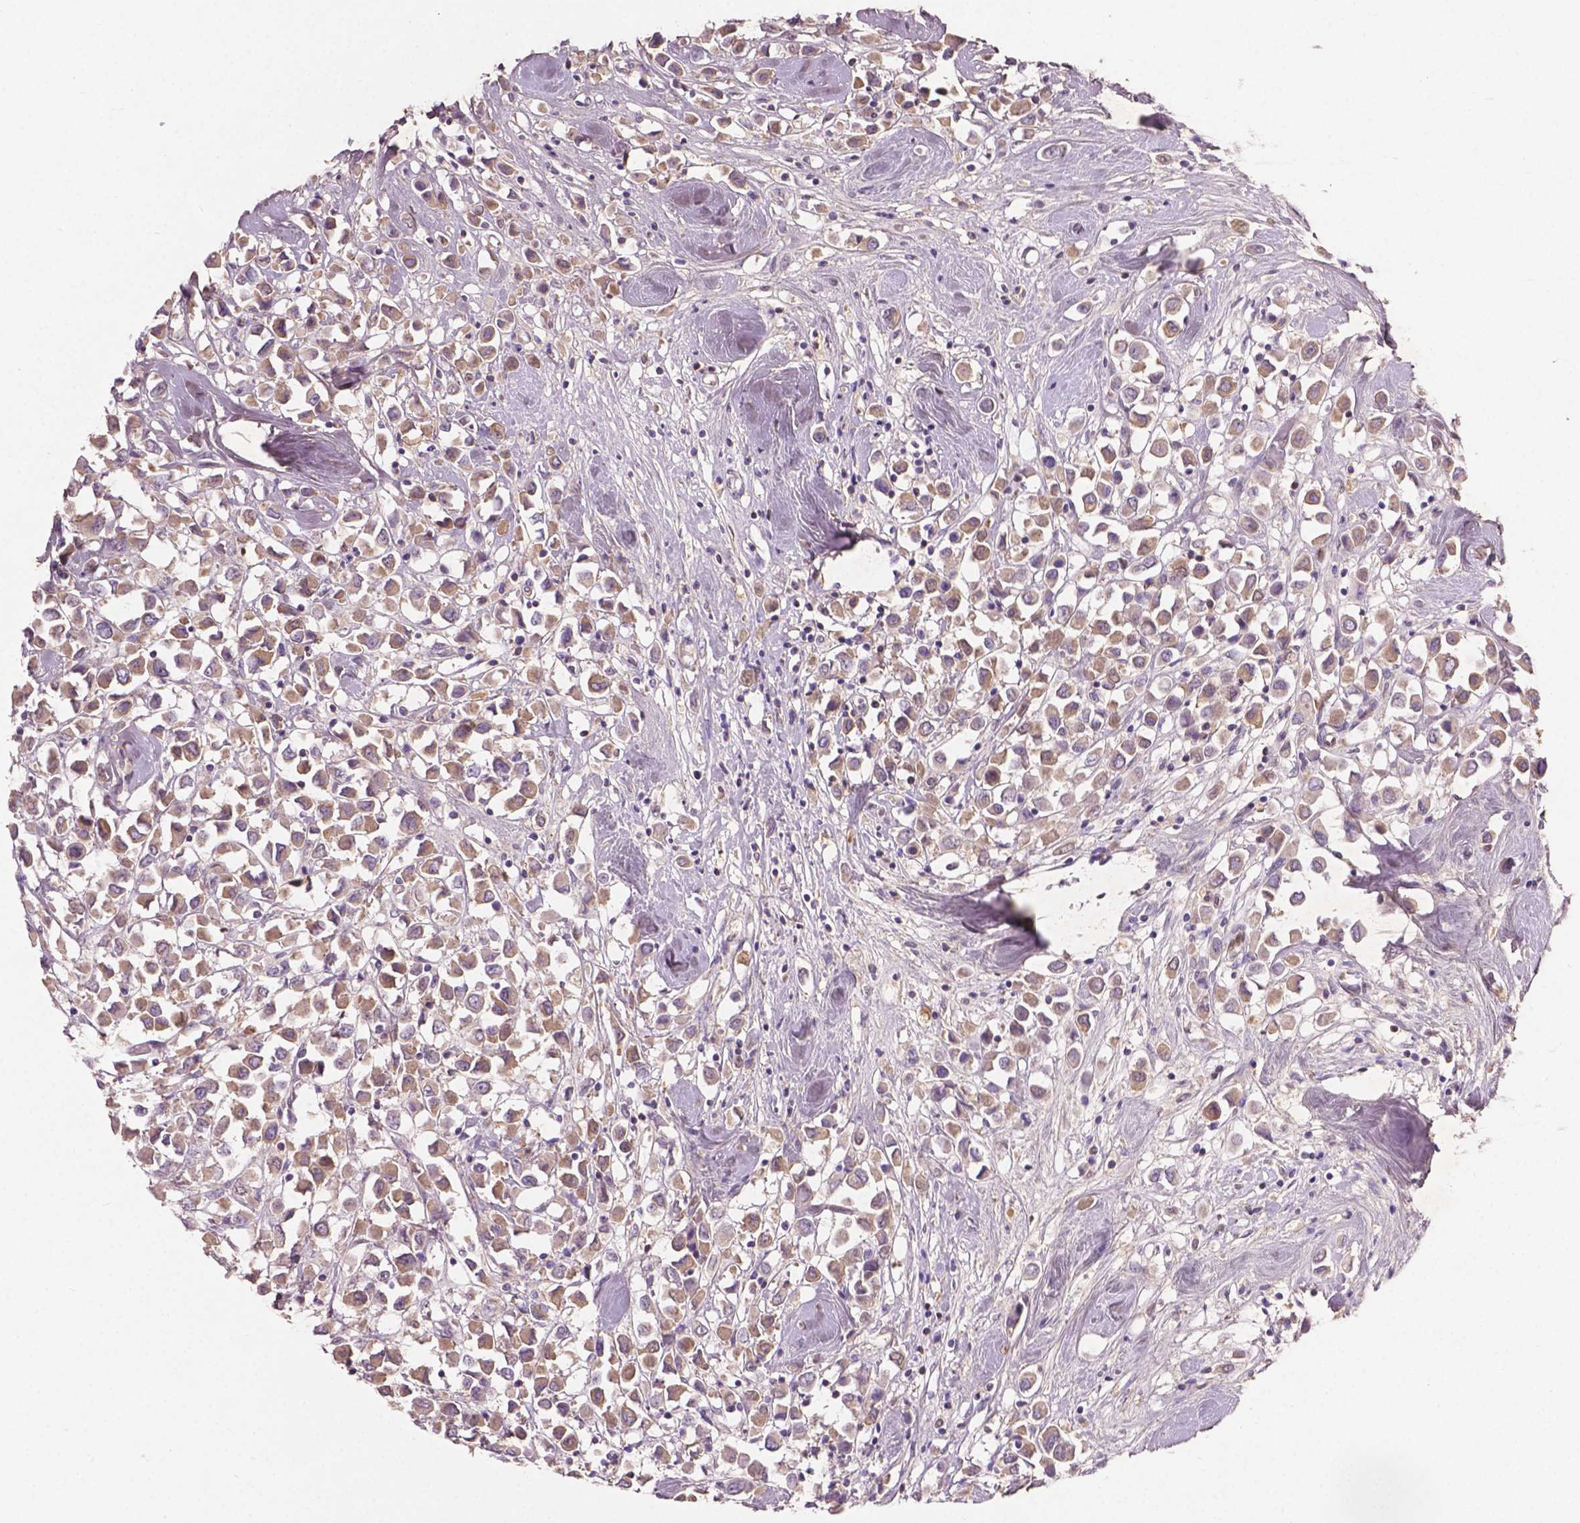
{"staining": {"intensity": "weak", "quantity": ">75%", "location": "cytoplasmic/membranous"}, "tissue": "breast cancer", "cell_type": "Tumor cells", "image_type": "cancer", "snomed": [{"axis": "morphology", "description": "Duct carcinoma"}, {"axis": "topography", "description": "Breast"}], "caption": "Protein expression analysis of breast cancer (invasive ductal carcinoma) shows weak cytoplasmic/membranous staining in approximately >75% of tumor cells.", "gene": "SOX17", "patient": {"sex": "female", "age": 61}}